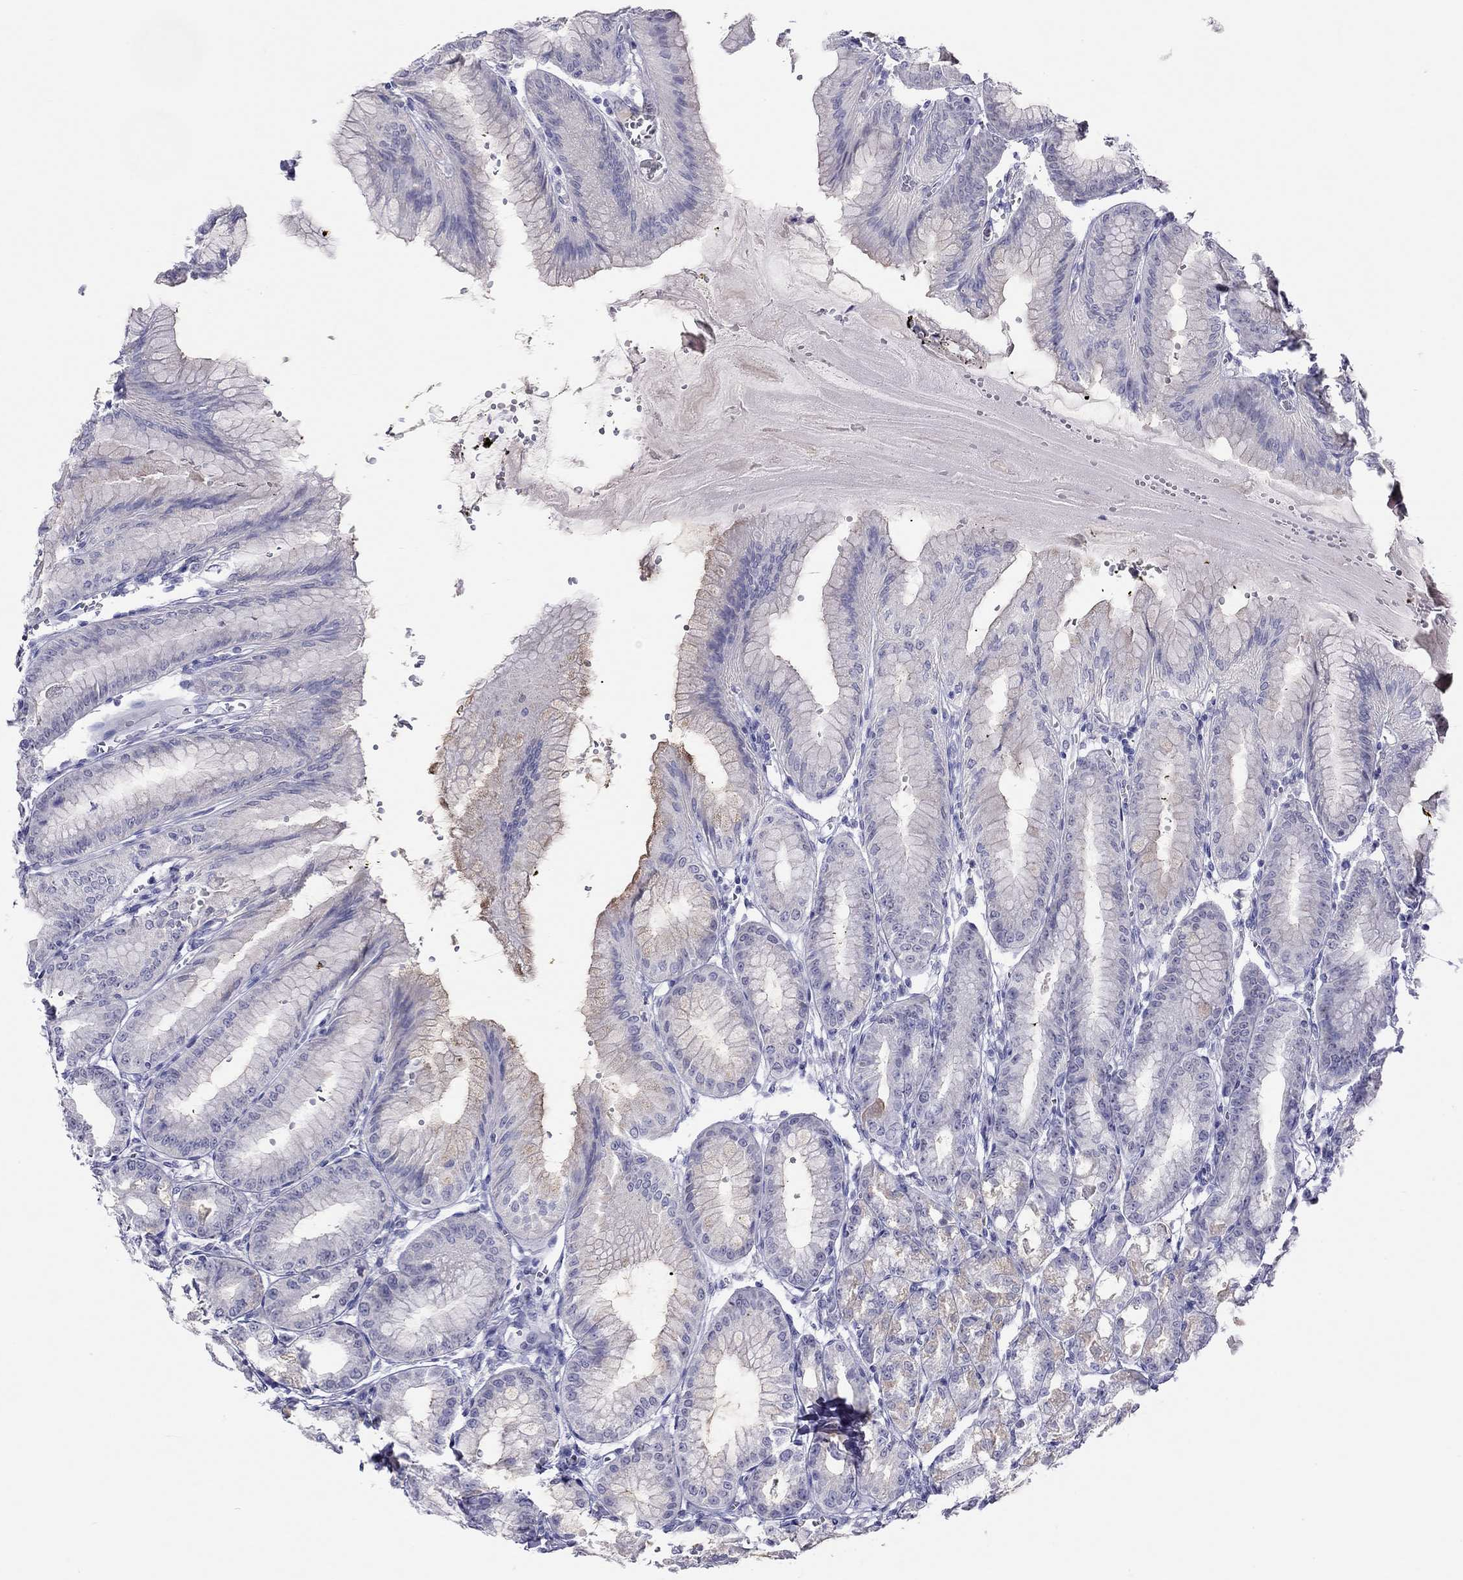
{"staining": {"intensity": "negative", "quantity": "none", "location": "none"}, "tissue": "stomach", "cell_type": "Glandular cells", "image_type": "normal", "snomed": [{"axis": "morphology", "description": "Normal tissue, NOS"}, {"axis": "topography", "description": "Stomach, lower"}], "caption": "Stomach stained for a protein using immunohistochemistry exhibits no staining glandular cells.", "gene": "KCNV2", "patient": {"sex": "male", "age": 71}}